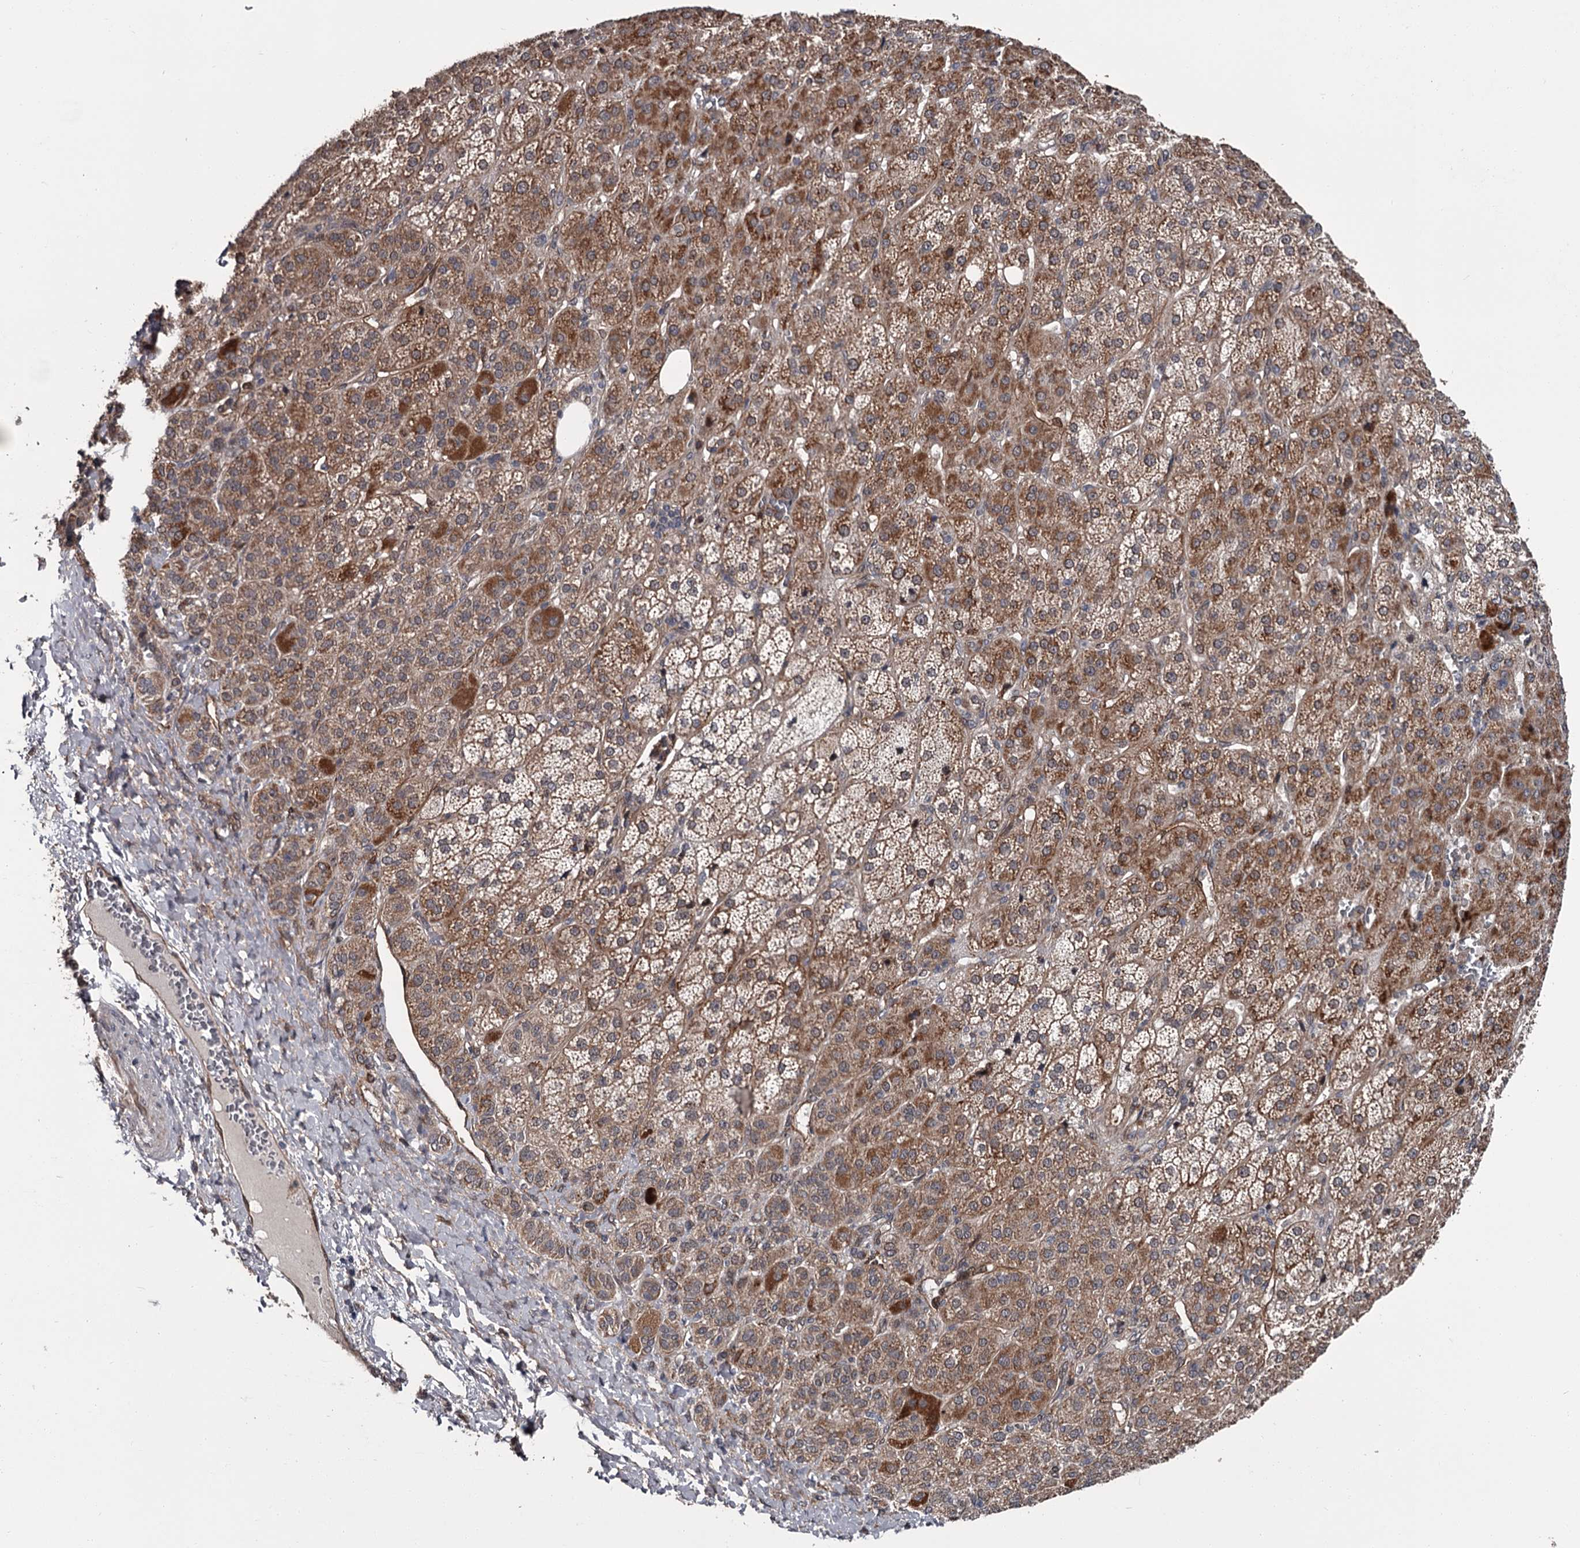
{"staining": {"intensity": "moderate", "quantity": ">75%", "location": "cytoplasmic/membranous"}, "tissue": "adrenal gland", "cell_type": "Glandular cells", "image_type": "normal", "snomed": [{"axis": "morphology", "description": "Normal tissue, NOS"}, {"axis": "topography", "description": "Adrenal gland"}], "caption": "The photomicrograph displays staining of benign adrenal gland, revealing moderate cytoplasmic/membranous protein expression (brown color) within glandular cells.", "gene": "CDC42EP2", "patient": {"sex": "female", "age": 57}}